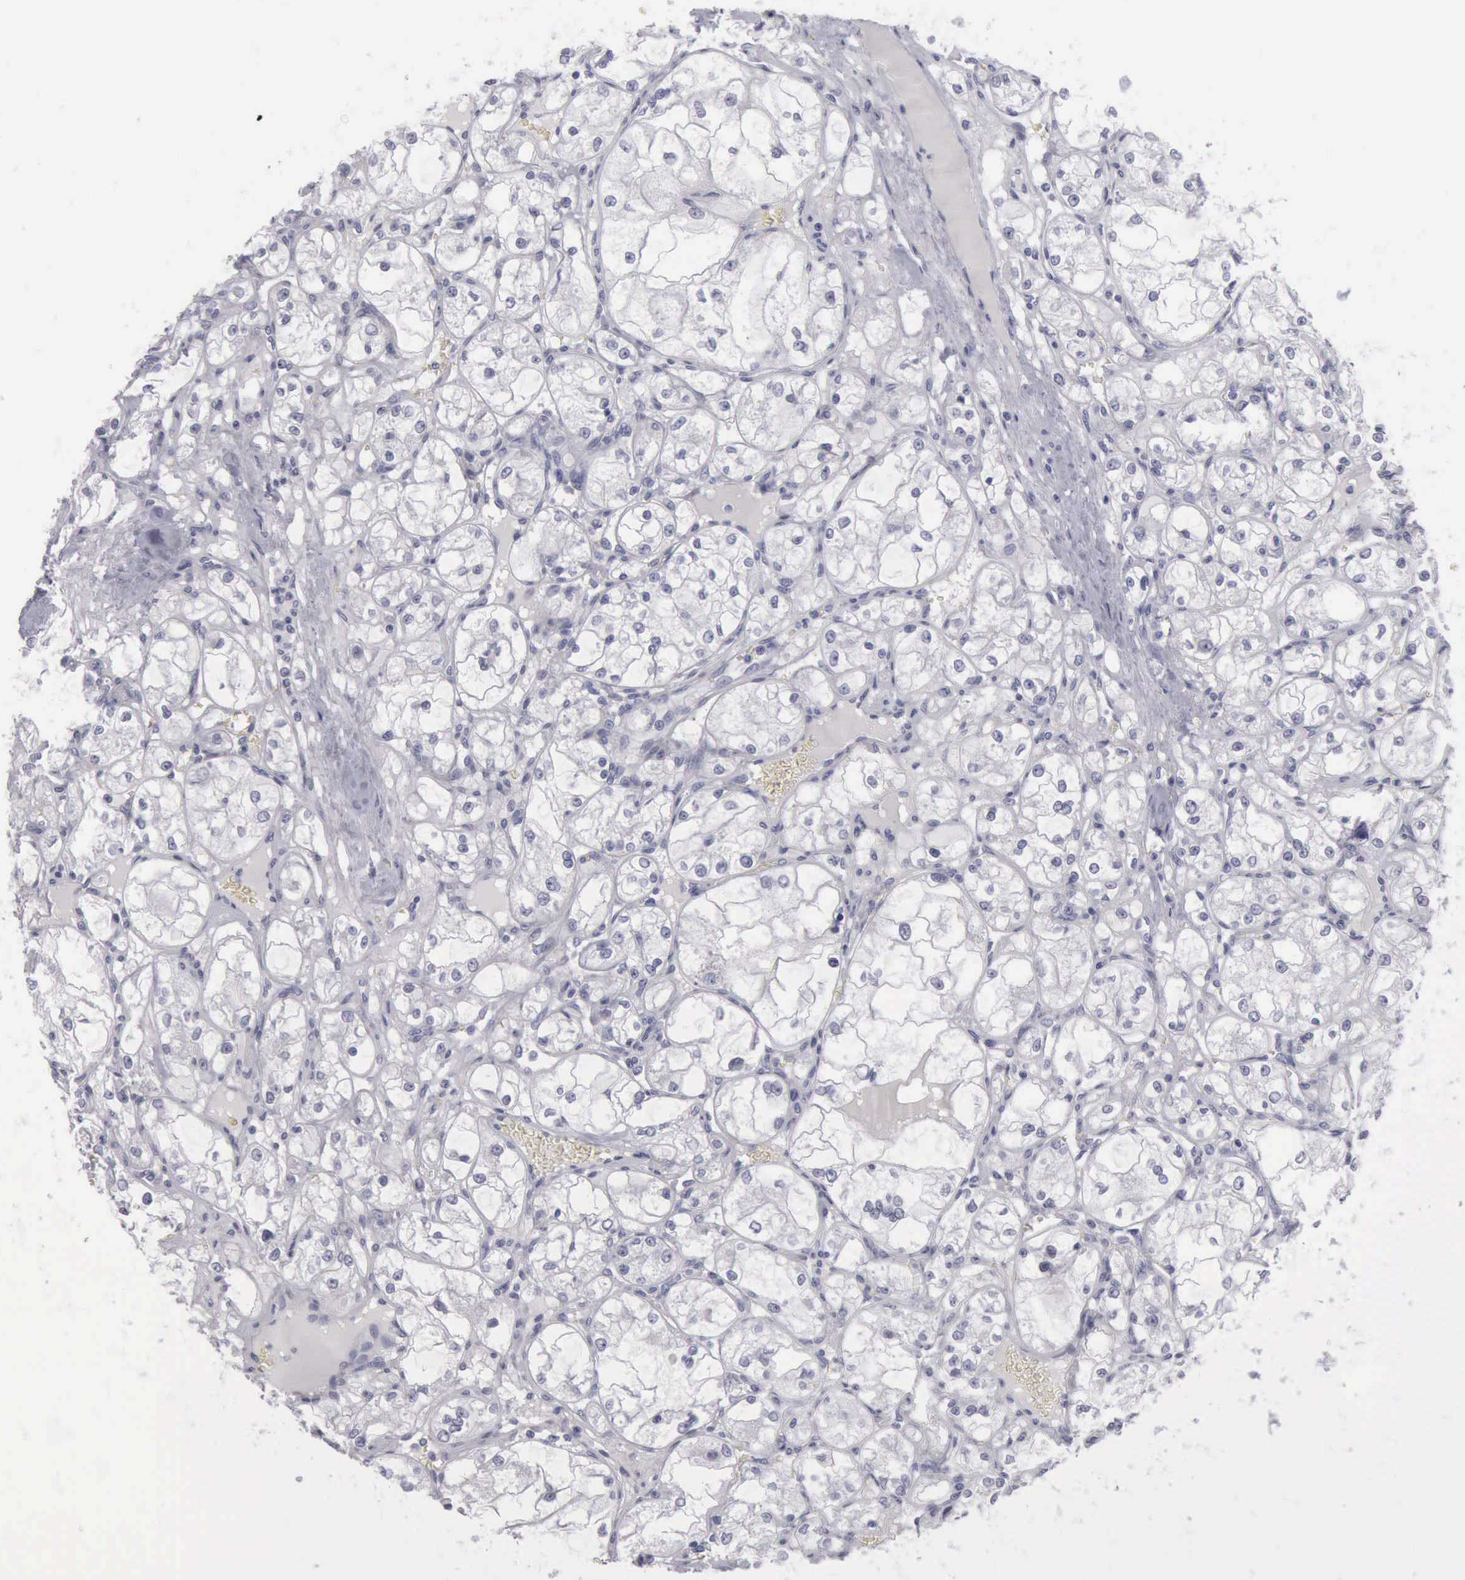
{"staining": {"intensity": "negative", "quantity": "none", "location": "none"}, "tissue": "renal cancer", "cell_type": "Tumor cells", "image_type": "cancer", "snomed": [{"axis": "morphology", "description": "Adenocarcinoma, NOS"}, {"axis": "topography", "description": "Kidney"}], "caption": "Immunohistochemistry of human renal cancer (adenocarcinoma) shows no positivity in tumor cells. (Brightfield microscopy of DAB (3,3'-diaminobenzidine) IHC at high magnification).", "gene": "KRT13", "patient": {"sex": "male", "age": 61}}